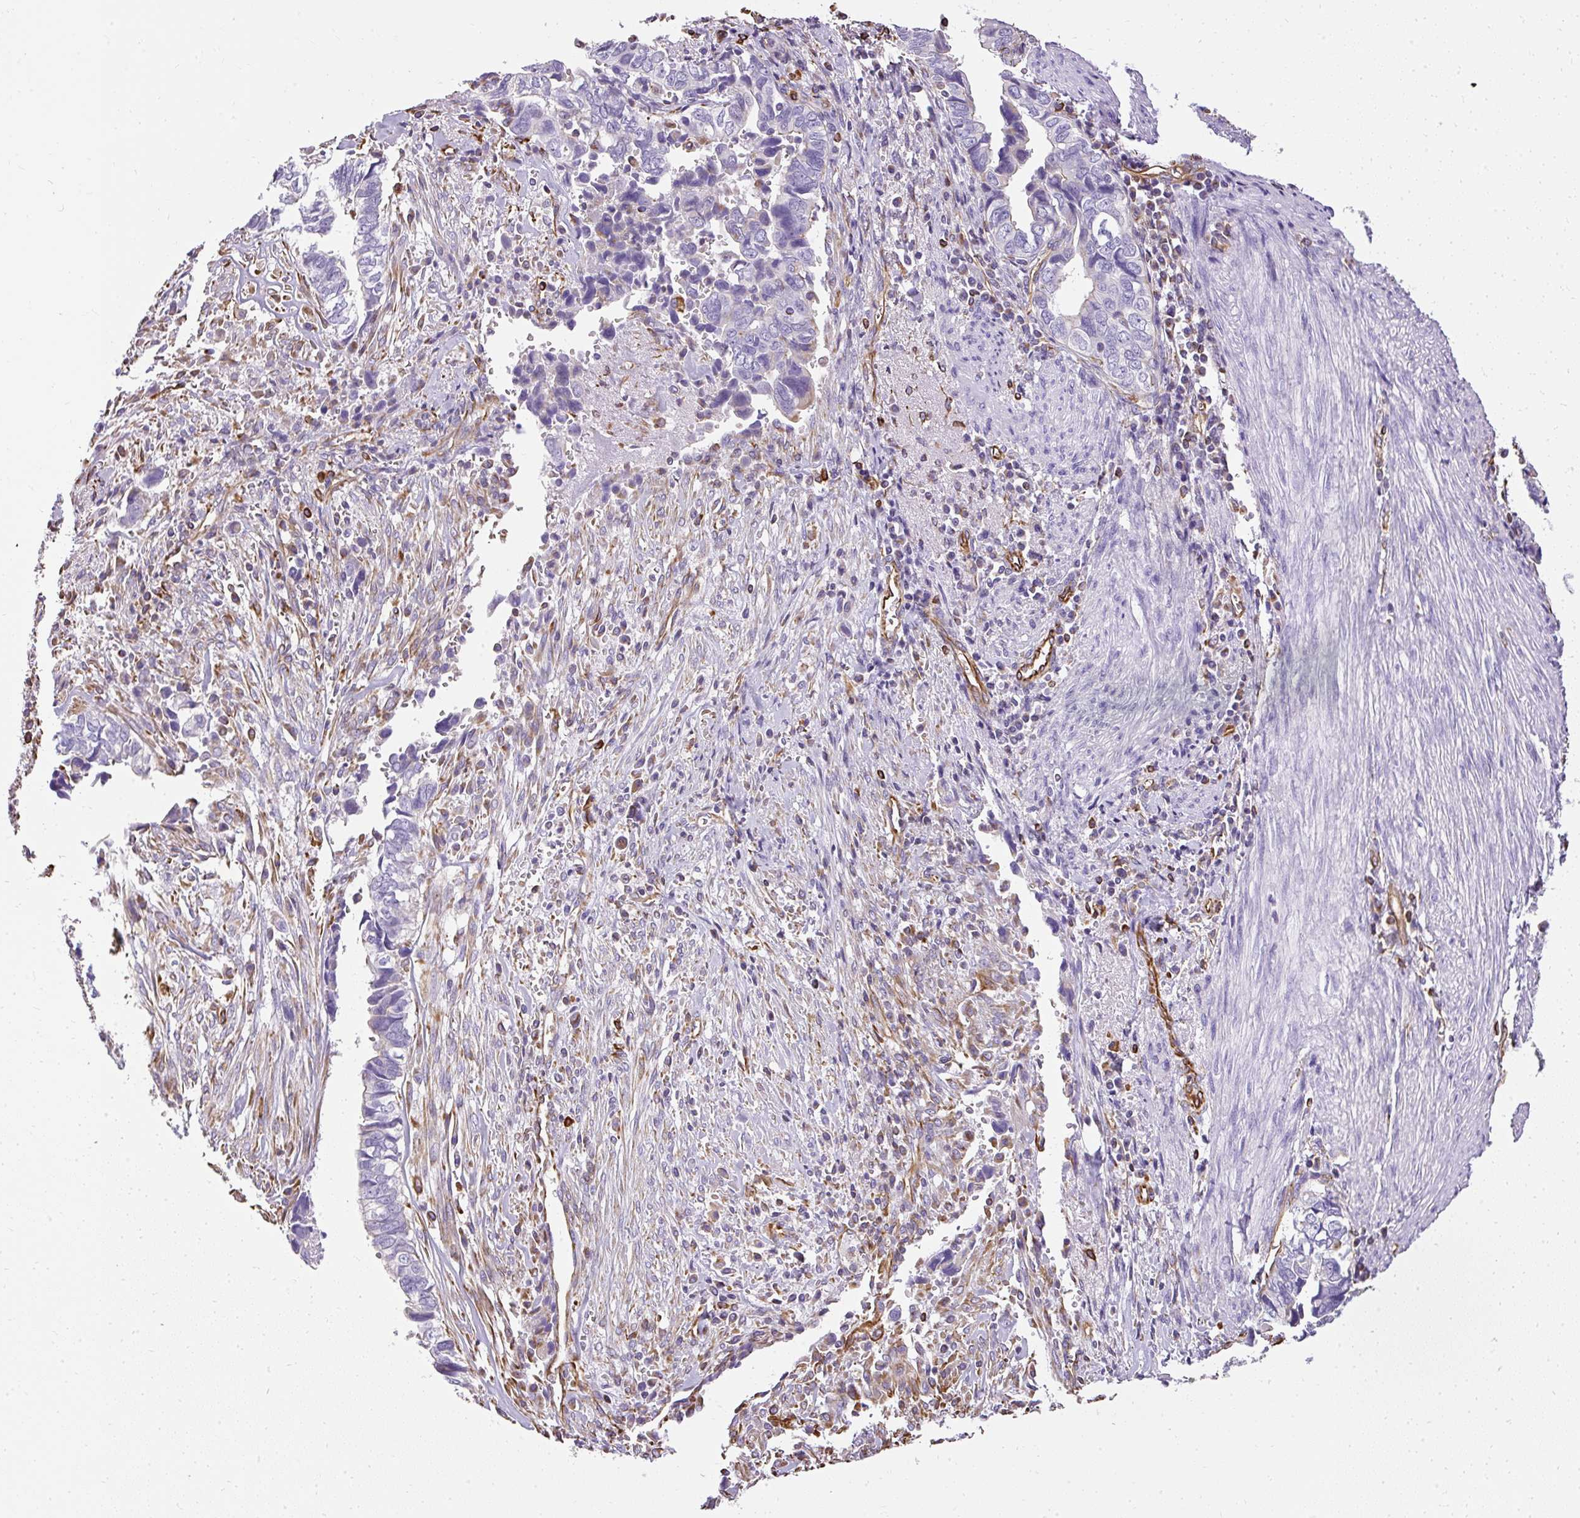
{"staining": {"intensity": "negative", "quantity": "none", "location": "none"}, "tissue": "liver cancer", "cell_type": "Tumor cells", "image_type": "cancer", "snomed": [{"axis": "morphology", "description": "Cholangiocarcinoma"}, {"axis": "topography", "description": "Liver"}], "caption": "An immunohistochemistry histopathology image of liver cholangiocarcinoma is shown. There is no staining in tumor cells of liver cholangiocarcinoma. (DAB immunohistochemistry visualized using brightfield microscopy, high magnification).", "gene": "PLS1", "patient": {"sex": "female", "age": 79}}